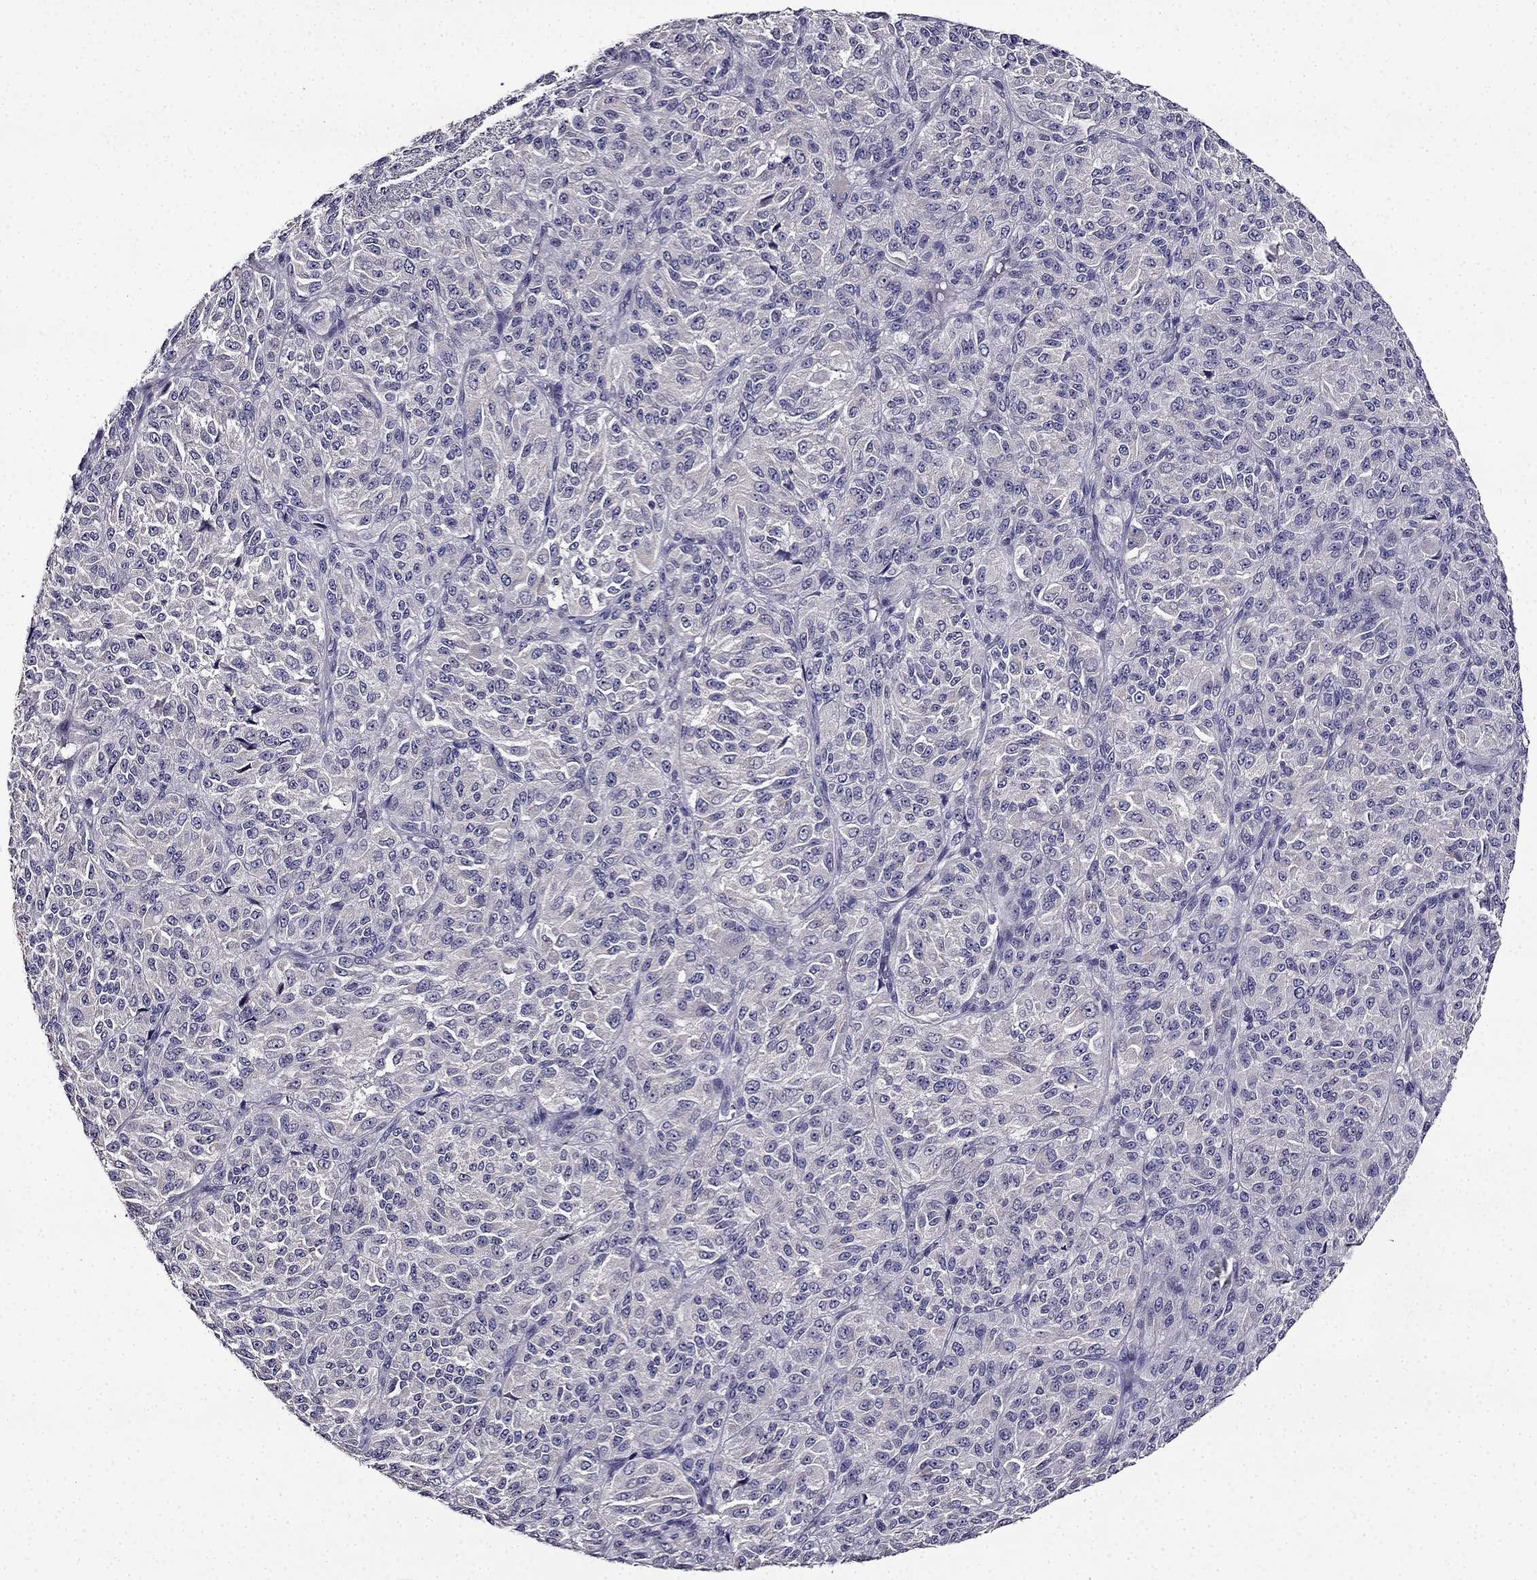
{"staining": {"intensity": "negative", "quantity": "none", "location": "none"}, "tissue": "melanoma", "cell_type": "Tumor cells", "image_type": "cancer", "snomed": [{"axis": "morphology", "description": "Malignant melanoma, Metastatic site"}, {"axis": "topography", "description": "Brain"}], "caption": "Image shows no significant protein positivity in tumor cells of melanoma.", "gene": "TMEM266", "patient": {"sex": "female", "age": 56}}